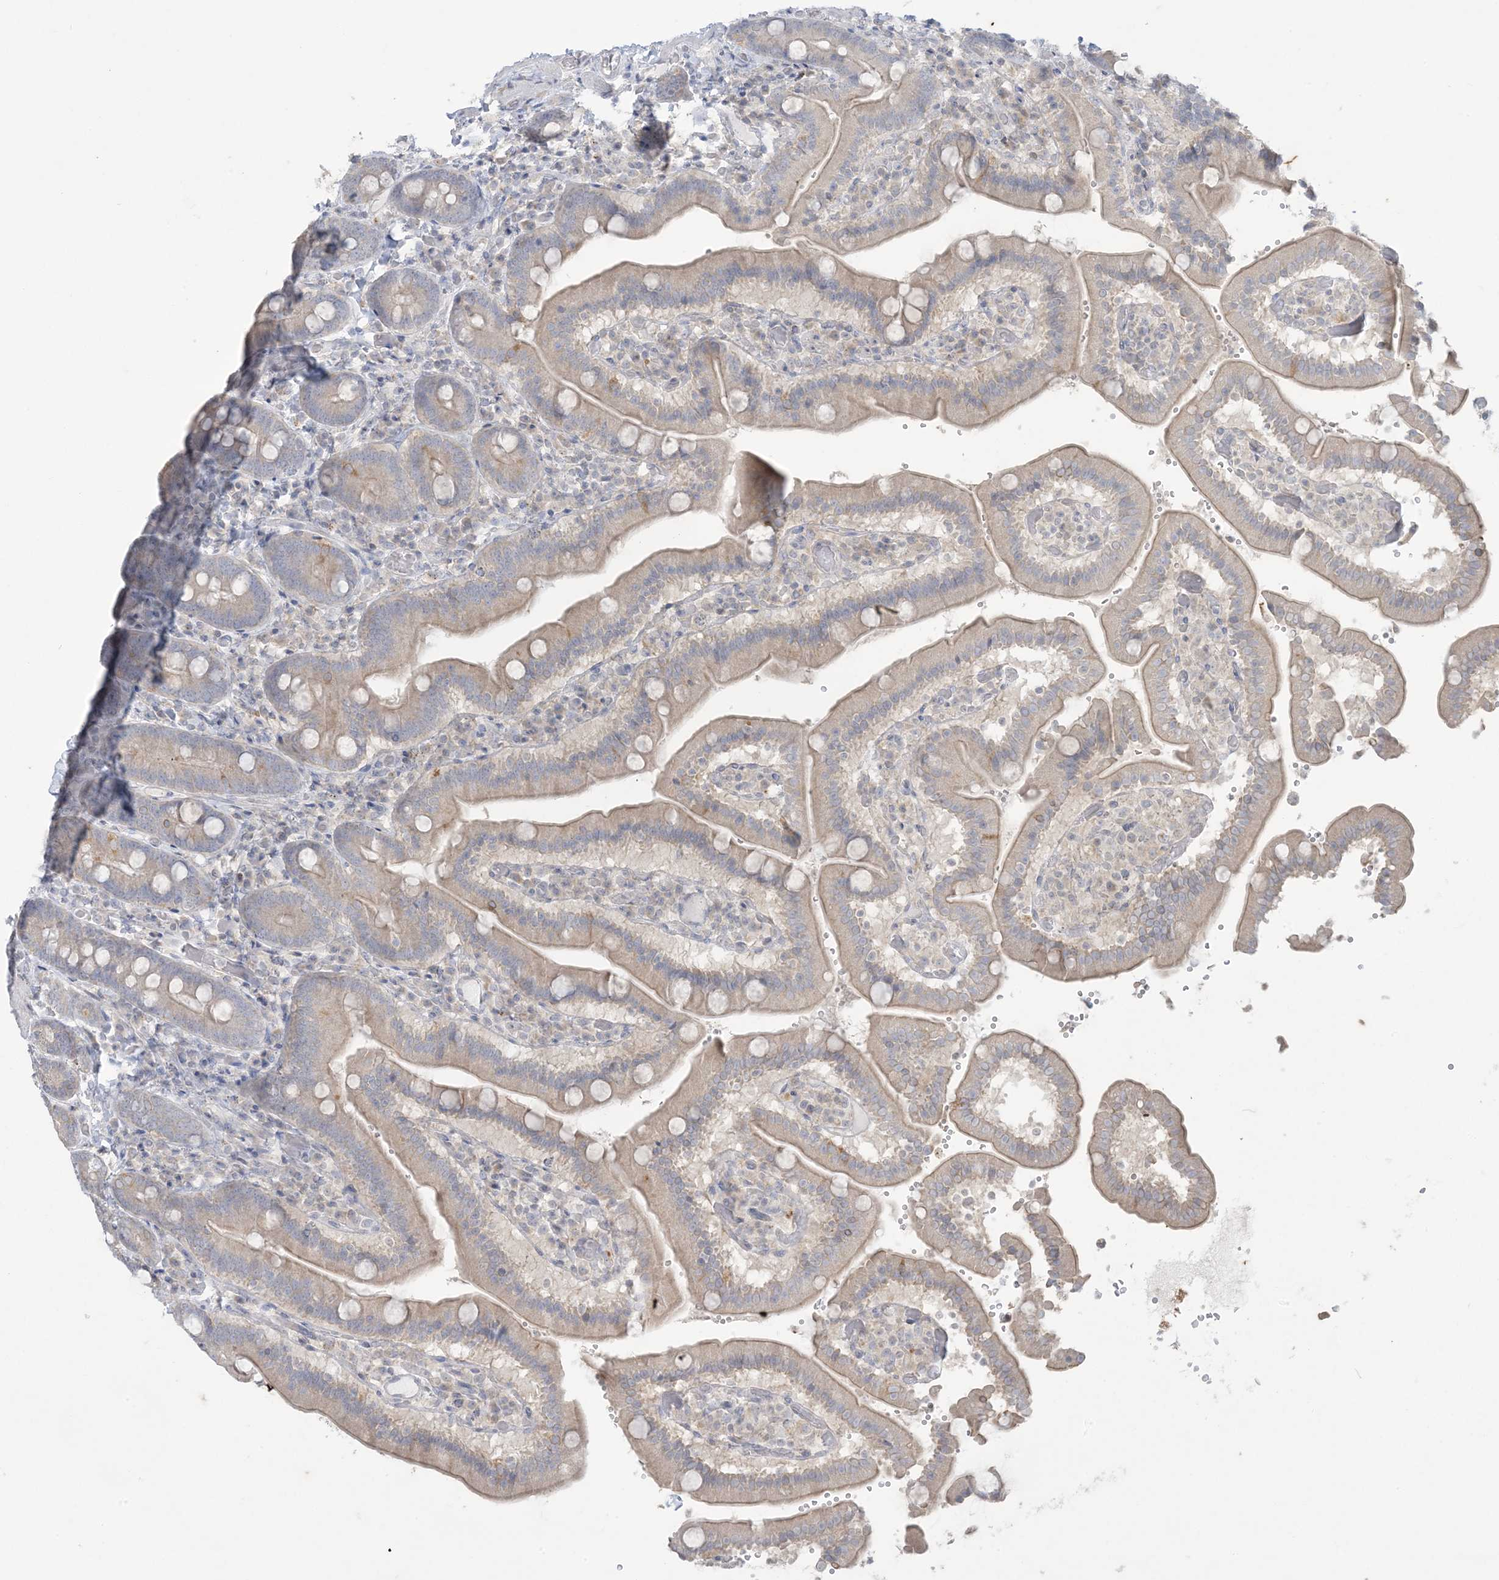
{"staining": {"intensity": "weak", "quantity": "<25%", "location": "cytoplasmic/membranous"}, "tissue": "duodenum", "cell_type": "Glandular cells", "image_type": "normal", "snomed": [{"axis": "morphology", "description": "Normal tissue, NOS"}, {"axis": "topography", "description": "Duodenum"}], "caption": "Immunohistochemistry of benign duodenum demonstrates no expression in glandular cells.", "gene": "KIF3A", "patient": {"sex": "female", "age": 62}}